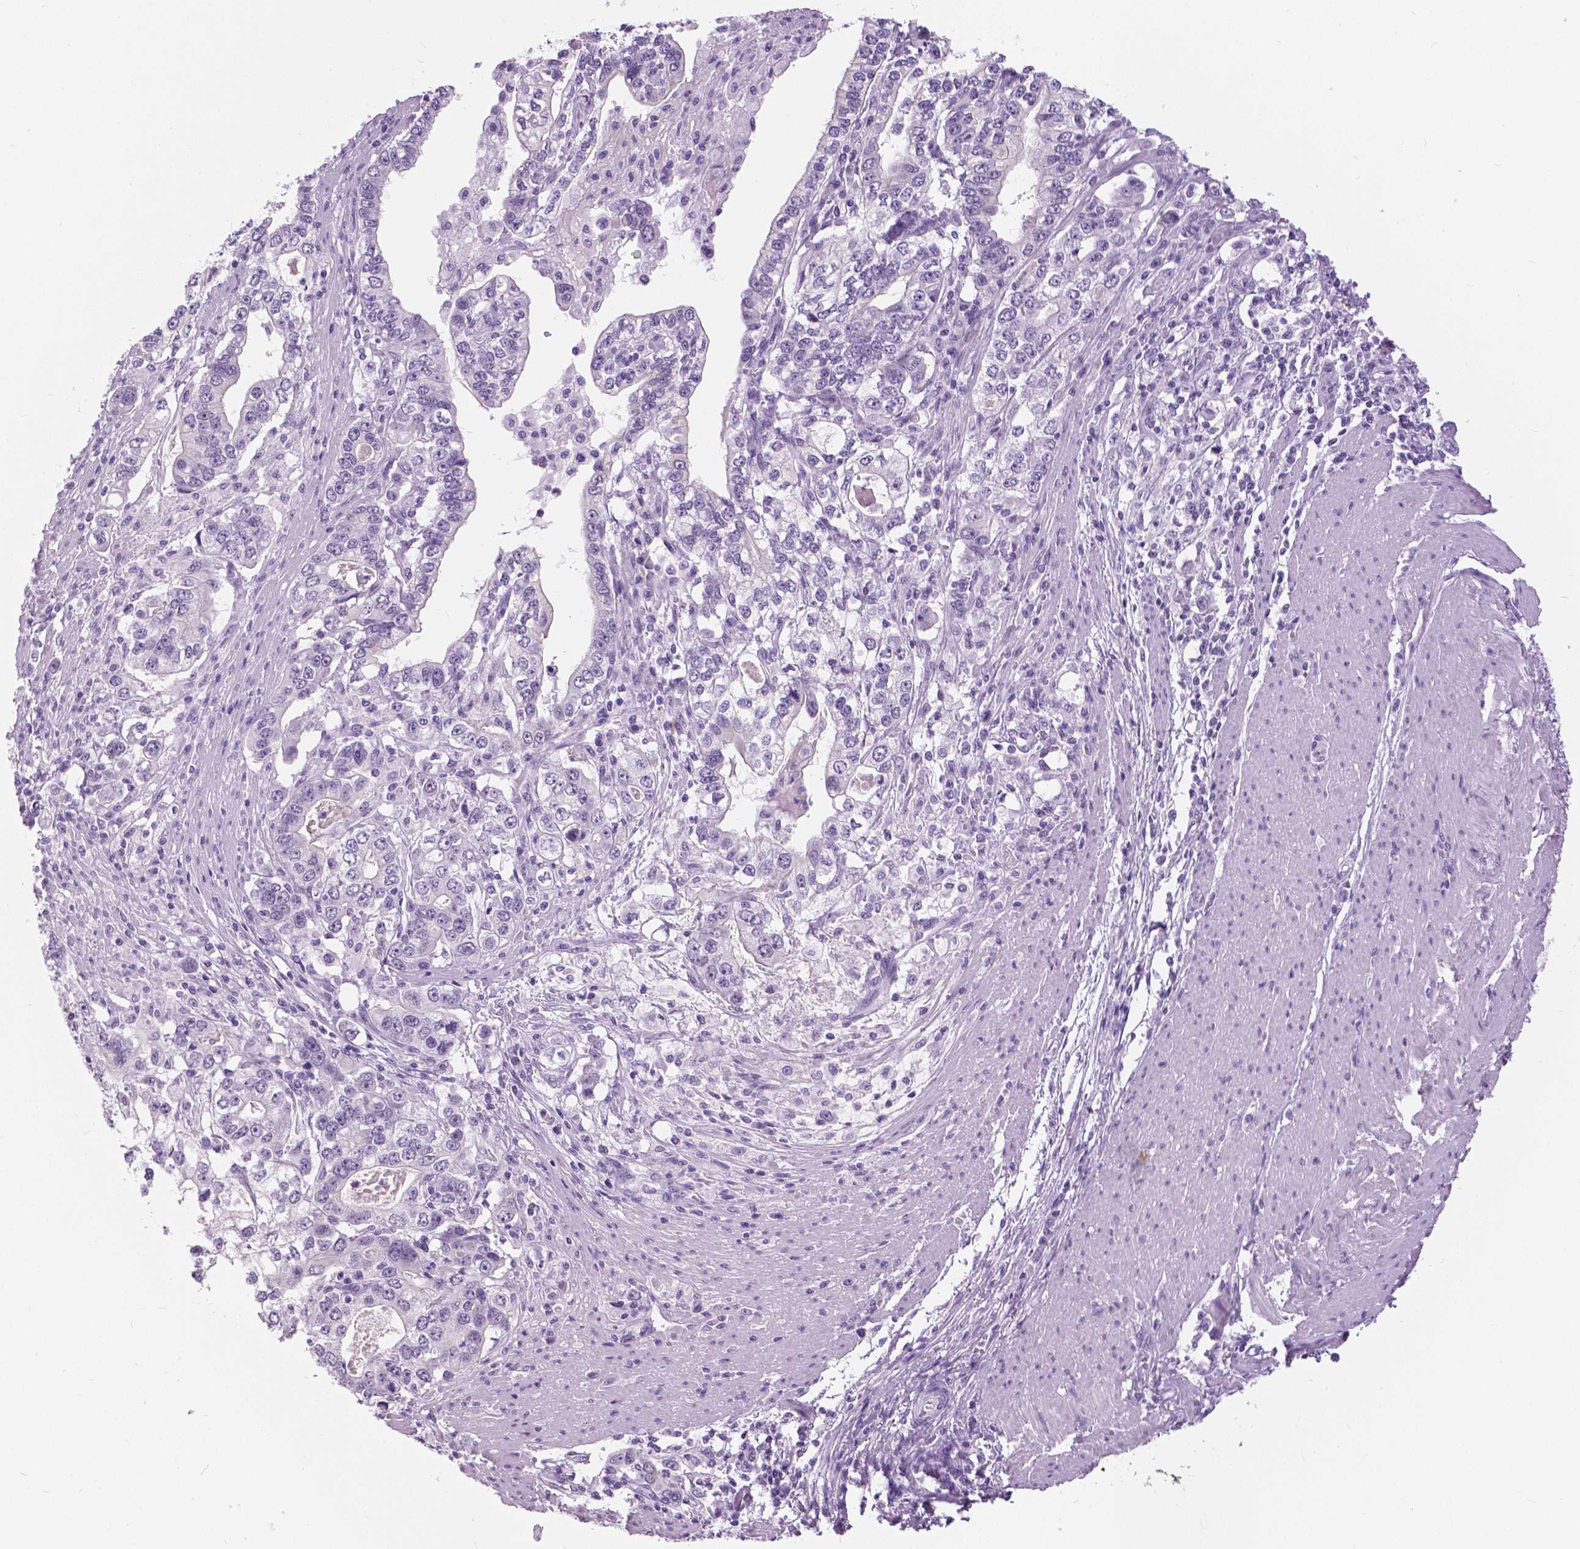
{"staining": {"intensity": "negative", "quantity": "none", "location": "none"}, "tissue": "stomach cancer", "cell_type": "Tumor cells", "image_type": "cancer", "snomed": [{"axis": "morphology", "description": "Adenocarcinoma, NOS"}, {"axis": "topography", "description": "Stomach, lower"}], "caption": "Protein analysis of adenocarcinoma (stomach) reveals no significant staining in tumor cells. Brightfield microscopy of IHC stained with DAB (3,3'-diaminobenzidine) (brown) and hematoxylin (blue), captured at high magnification.", "gene": "MYOM1", "patient": {"sex": "female", "age": 72}}